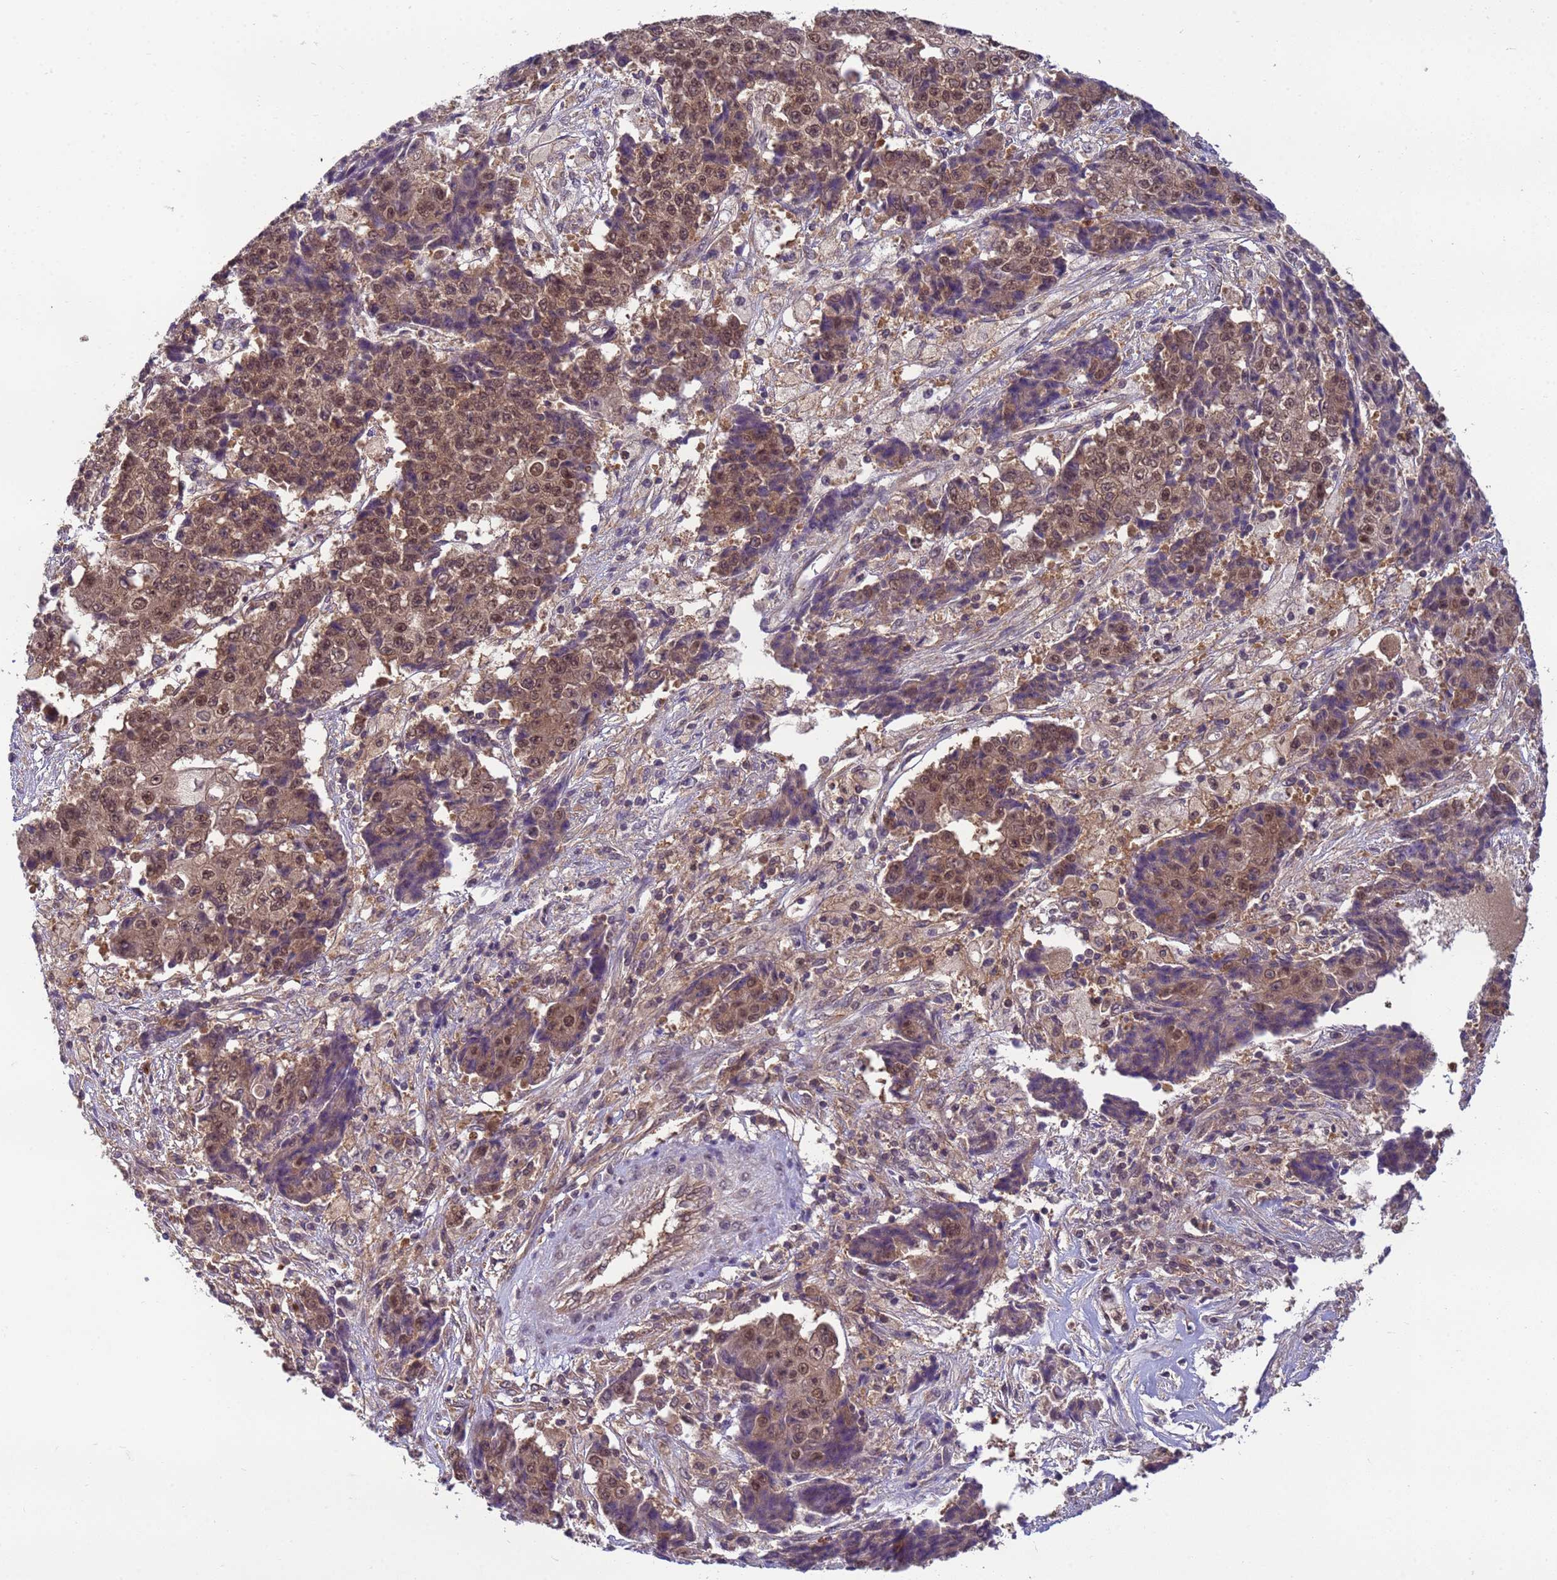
{"staining": {"intensity": "moderate", "quantity": ">75%", "location": "cytoplasmic/membranous,nuclear"}, "tissue": "ovarian cancer", "cell_type": "Tumor cells", "image_type": "cancer", "snomed": [{"axis": "morphology", "description": "Carcinoma, endometroid"}, {"axis": "topography", "description": "Ovary"}], "caption": "Tumor cells exhibit medium levels of moderate cytoplasmic/membranous and nuclear positivity in about >75% of cells in endometroid carcinoma (ovarian). (DAB IHC with brightfield microscopy, high magnification).", "gene": "NPEPPS", "patient": {"sex": "female", "age": 42}}